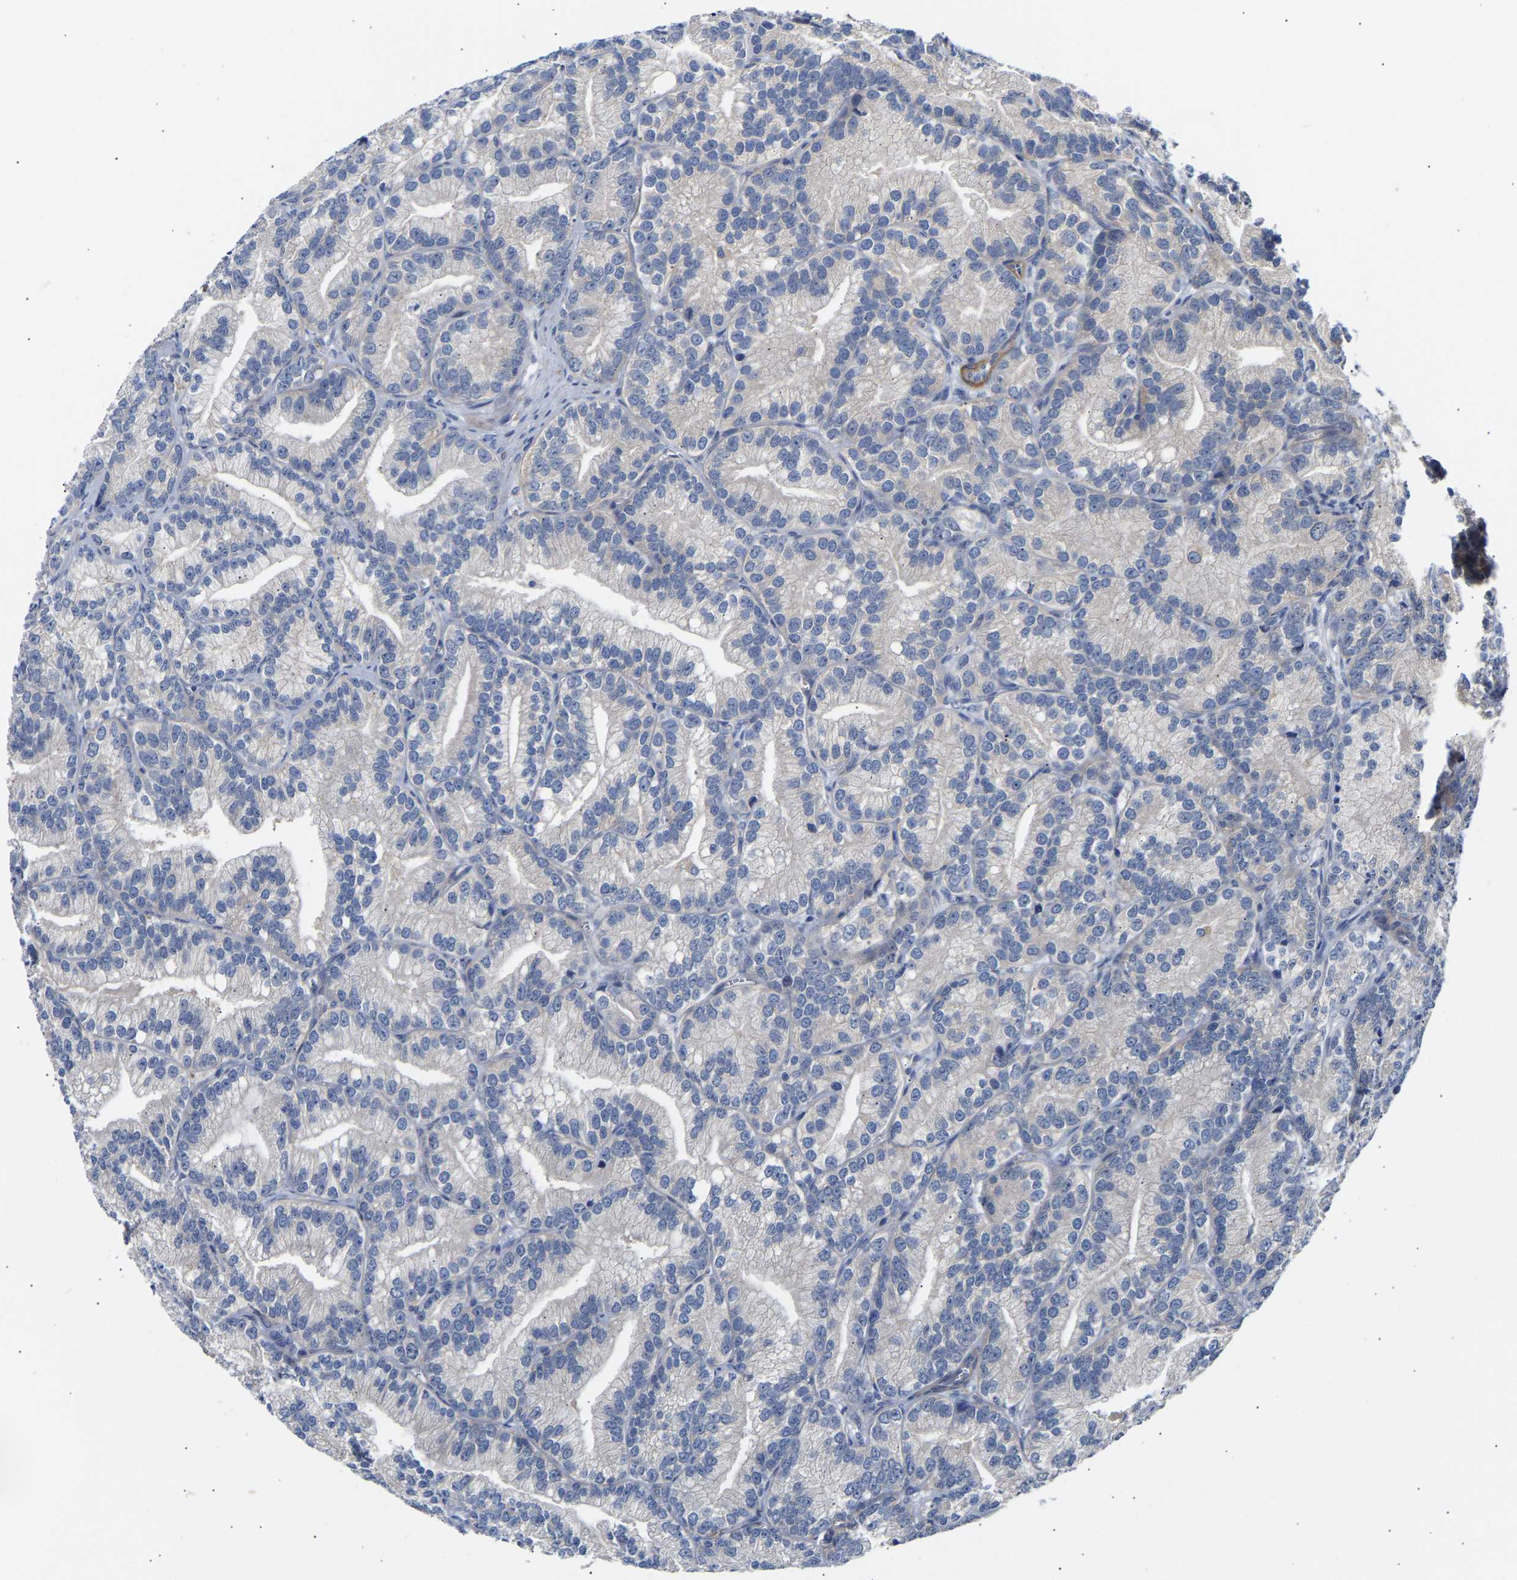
{"staining": {"intensity": "negative", "quantity": "none", "location": "none"}, "tissue": "prostate cancer", "cell_type": "Tumor cells", "image_type": "cancer", "snomed": [{"axis": "morphology", "description": "Adenocarcinoma, Low grade"}, {"axis": "topography", "description": "Prostate"}], "caption": "The histopathology image shows no significant expression in tumor cells of prostate cancer.", "gene": "KASH5", "patient": {"sex": "male", "age": 89}}